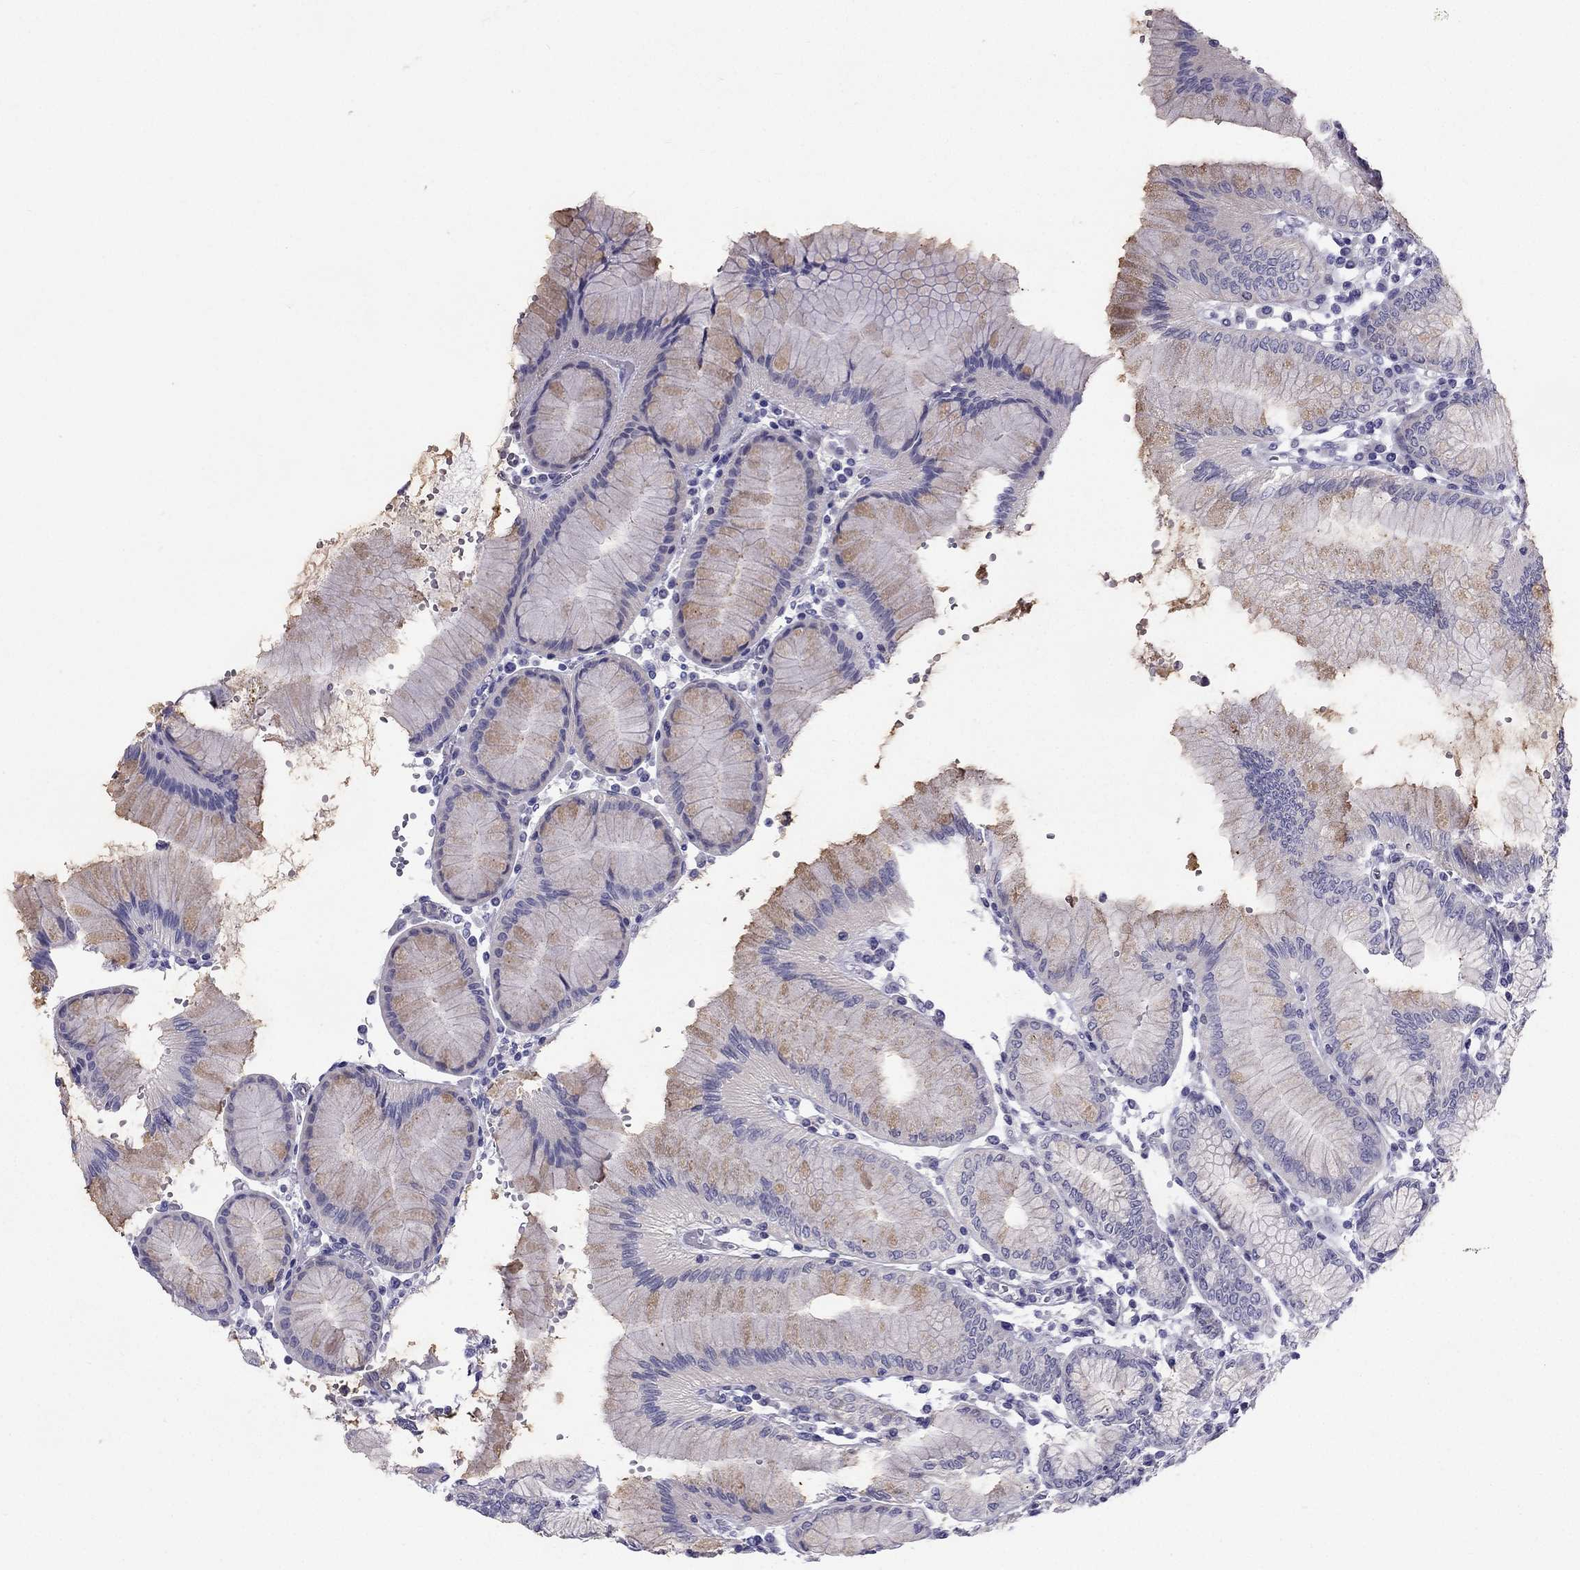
{"staining": {"intensity": "weak", "quantity": "25%-75%", "location": "cytoplasmic/membranous"}, "tissue": "stomach", "cell_type": "Glandular cells", "image_type": "normal", "snomed": [{"axis": "morphology", "description": "Normal tissue, NOS"}, {"axis": "topography", "description": "Skeletal muscle"}, {"axis": "topography", "description": "Stomach"}], "caption": "Immunohistochemical staining of normal stomach shows weak cytoplasmic/membranous protein positivity in about 25%-75% of glandular cells. Using DAB (3,3'-diaminobenzidine) (brown) and hematoxylin (blue) stains, captured at high magnification using brightfield microscopy.", "gene": "SYT5", "patient": {"sex": "female", "age": 57}}